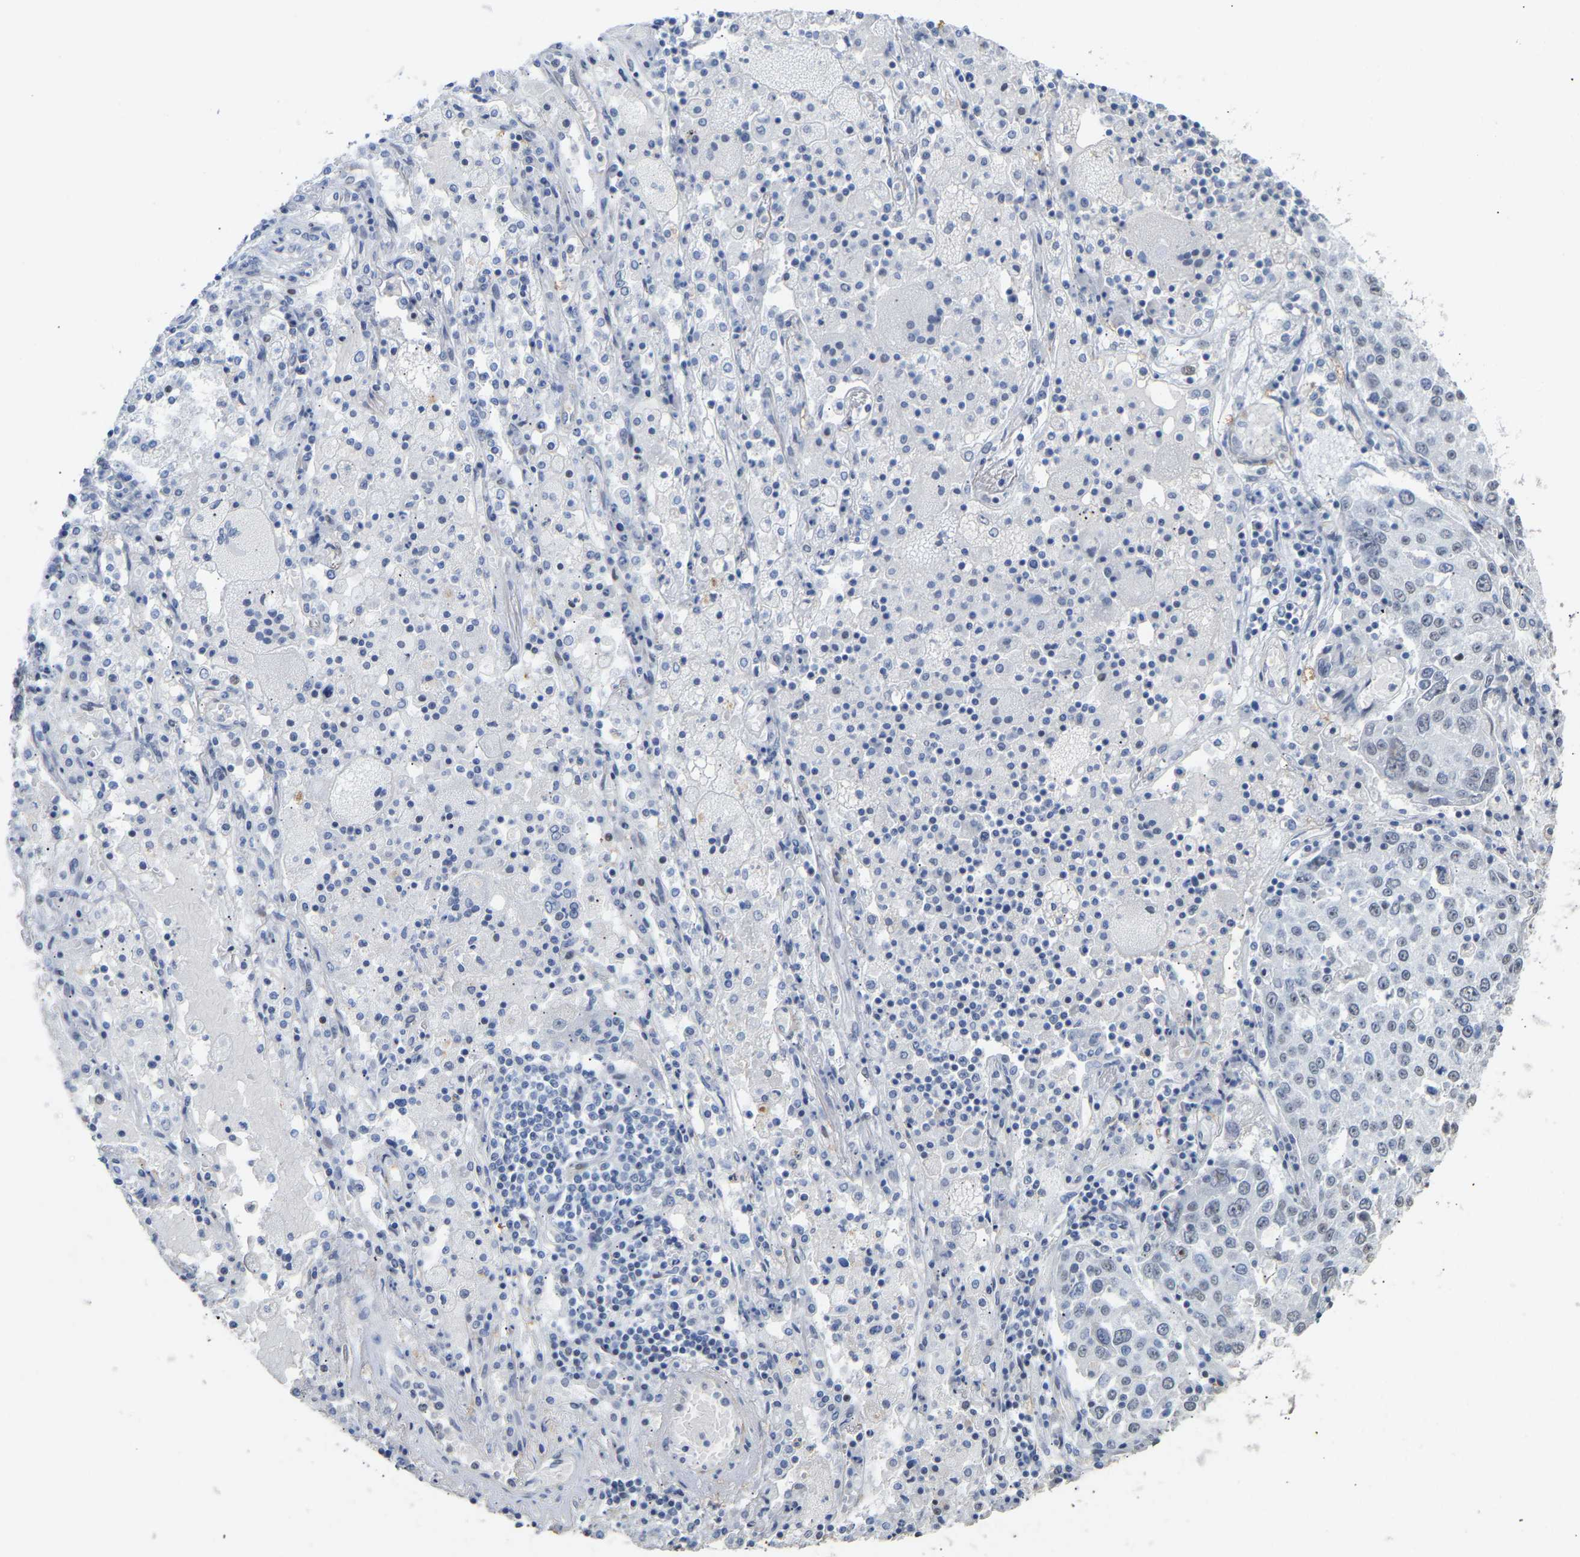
{"staining": {"intensity": "weak", "quantity": "<25%", "location": "nuclear"}, "tissue": "lung cancer", "cell_type": "Tumor cells", "image_type": "cancer", "snomed": [{"axis": "morphology", "description": "Squamous cell carcinoma, NOS"}, {"axis": "topography", "description": "Lung"}], "caption": "Tumor cells show no significant expression in lung cancer (squamous cell carcinoma).", "gene": "AMPH", "patient": {"sex": "male", "age": 65}}